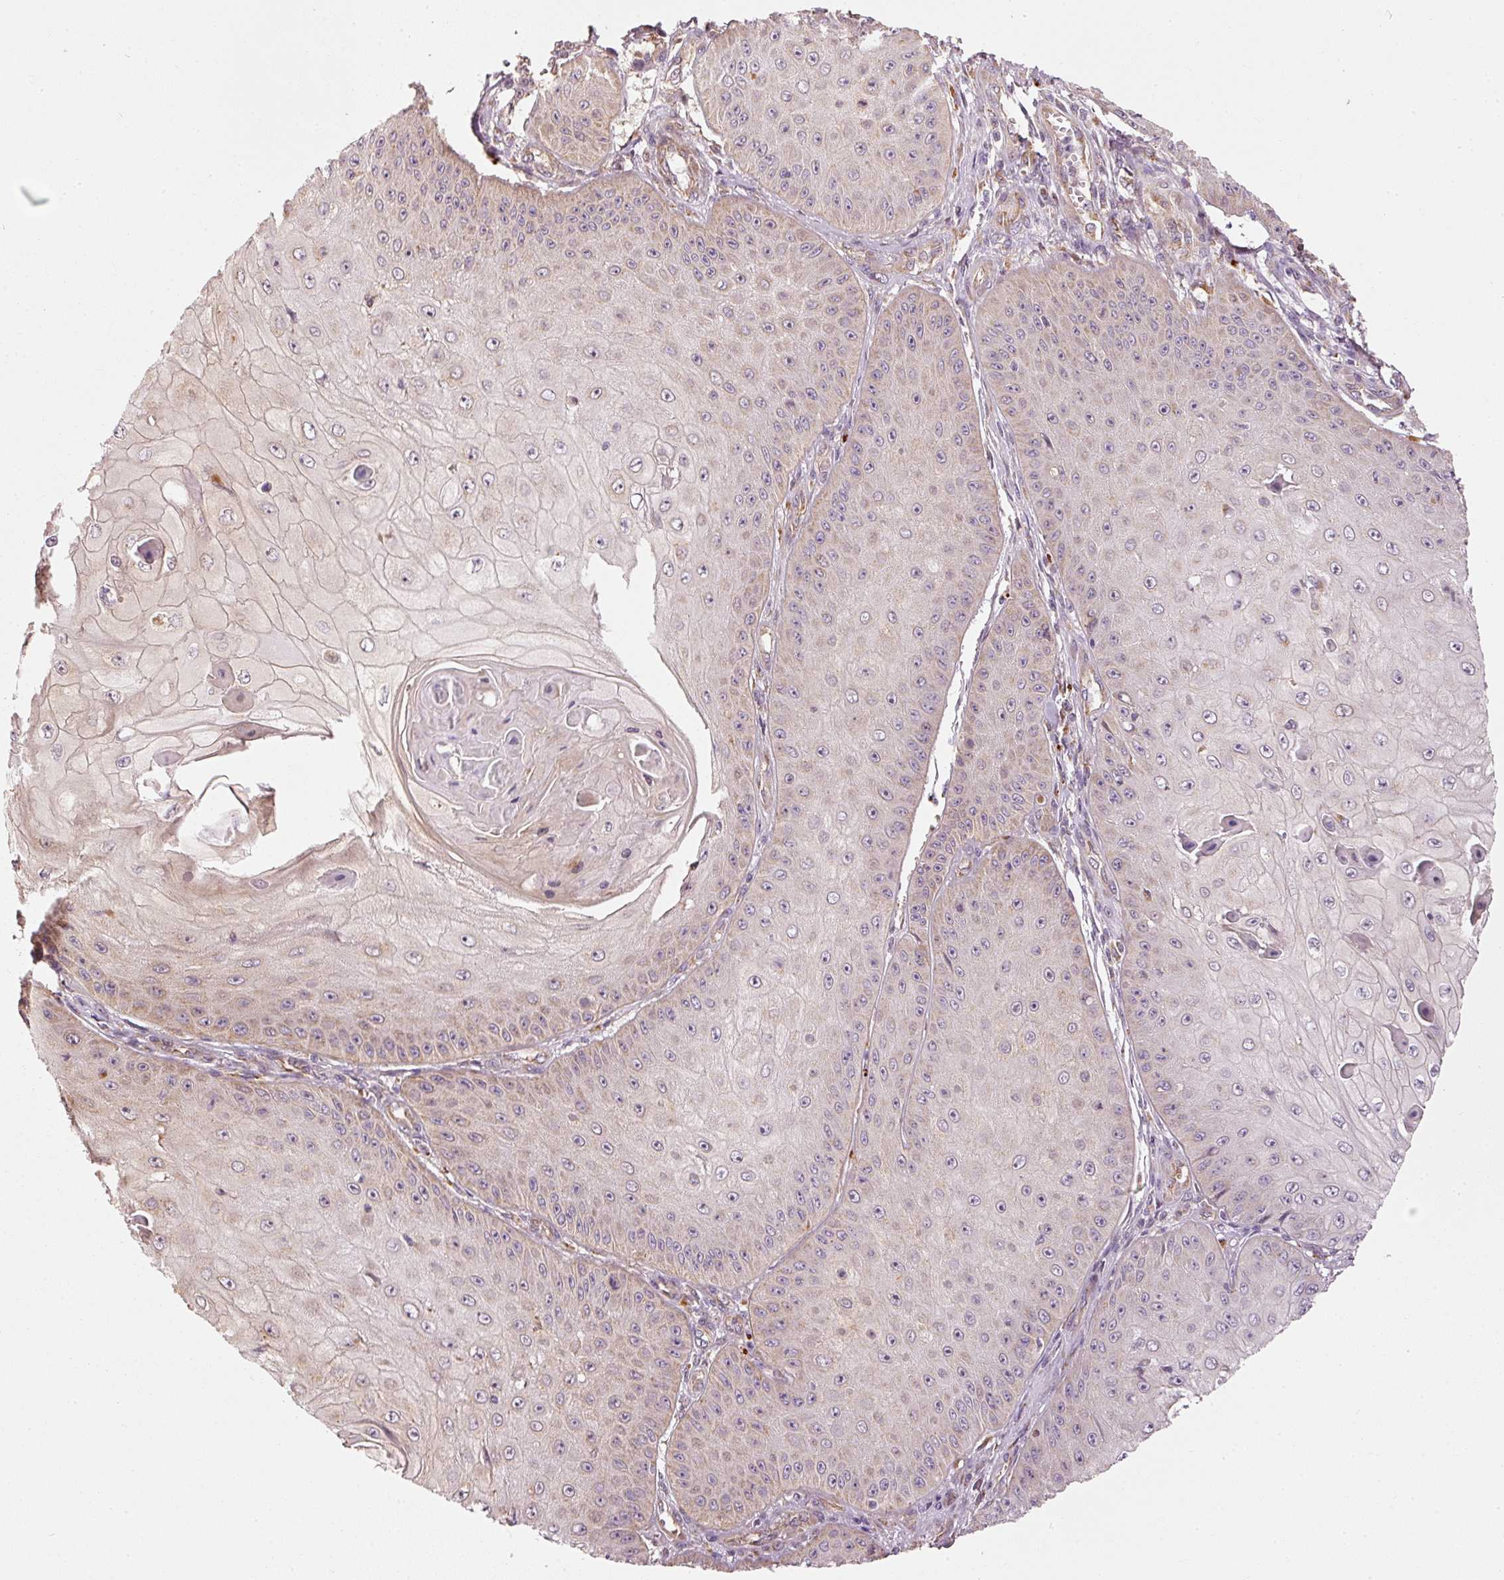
{"staining": {"intensity": "weak", "quantity": "<25%", "location": "cytoplasmic/membranous"}, "tissue": "skin cancer", "cell_type": "Tumor cells", "image_type": "cancer", "snomed": [{"axis": "morphology", "description": "Squamous cell carcinoma, NOS"}, {"axis": "topography", "description": "Skin"}], "caption": "This is an IHC image of skin cancer. There is no positivity in tumor cells.", "gene": "MTHFD1L", "patient": {"sex": "male", "age": 70}}